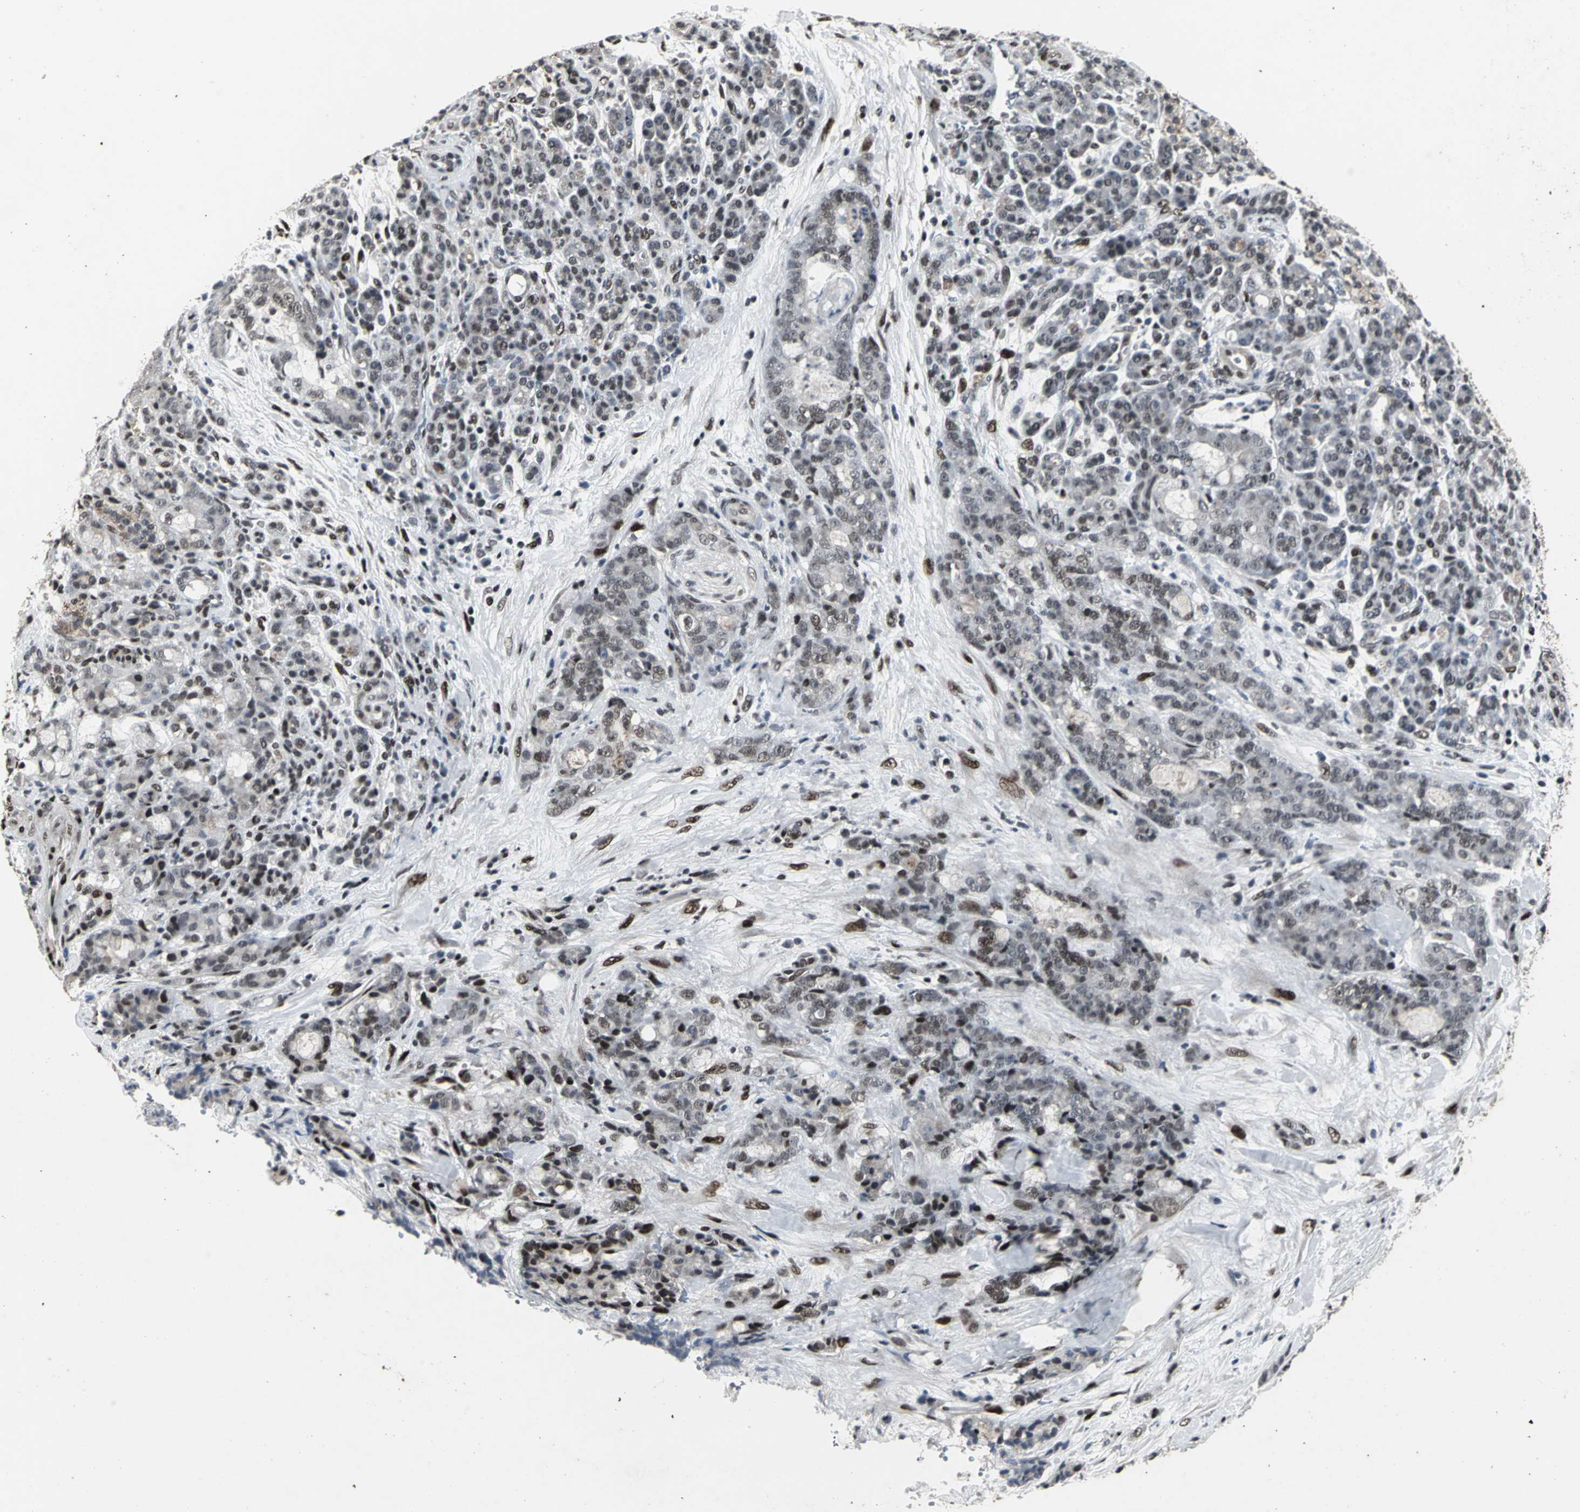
{"staining": {"intensity": "weak", "quantity": "<25%", "location": "nuclear"}, "tissue": "pancreatic cancer", "cell_type": "Tumor cells", "image_type": "cancer", "snomed": [{"axis": "morphology", "description": "Adenocarcinoma, NOS"}, {"axis": "topography", "description": "Pancreas"}], "caption": "An immunohistochemistry (IHC) micrograph of adenocarcinoma (pancreatic) is shown. There is no staining in tumor cells of adenocarcinoma (pancreatic). (DAB immunohistochemistry (IHC), high magnification).", "gene": "SRF", "patient": {"sex": "female", "age": 73}}